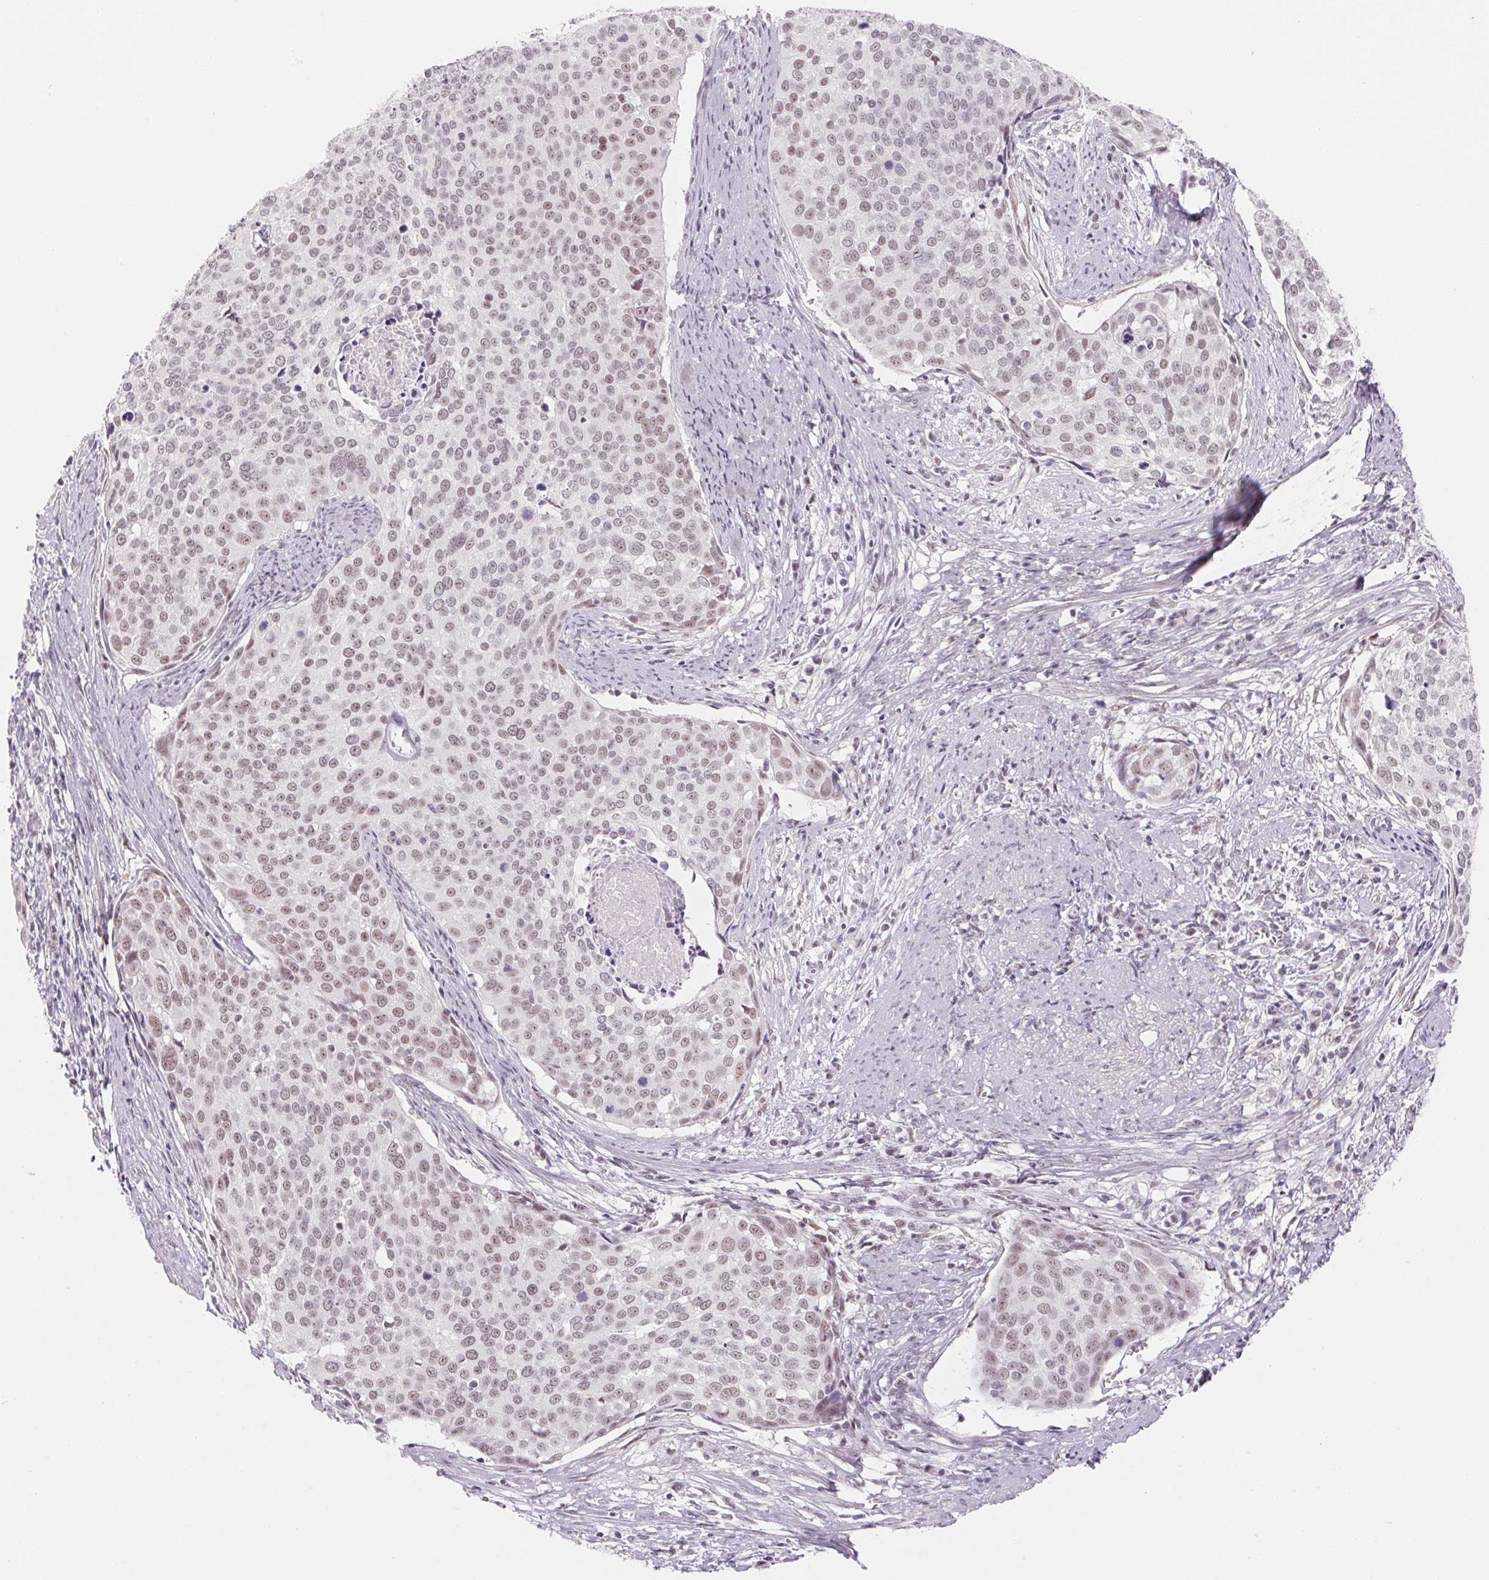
{"staining": {"intensity": "weak", "quantity": ">75%", "location": "nuclear"}, "tissue": "cervical cancer", "cell_type": "Tumor cells", "image_type": "cancer", "snomed": [{"axis": "morphology", "description": "Squamous cell carcinoma, NOS"}, {"axis": "topography", "description": "Cervix"}], "caption": "This image reveals squamous cell carcinoma (cervical) stained with IHC to label a protein in brown. The nuclear of tumor cells show weak positivity for the protein. Nuclei are counter-stained blue.", "gene": "ZIC4", "patient": {"sex": "female", "age": 39}}